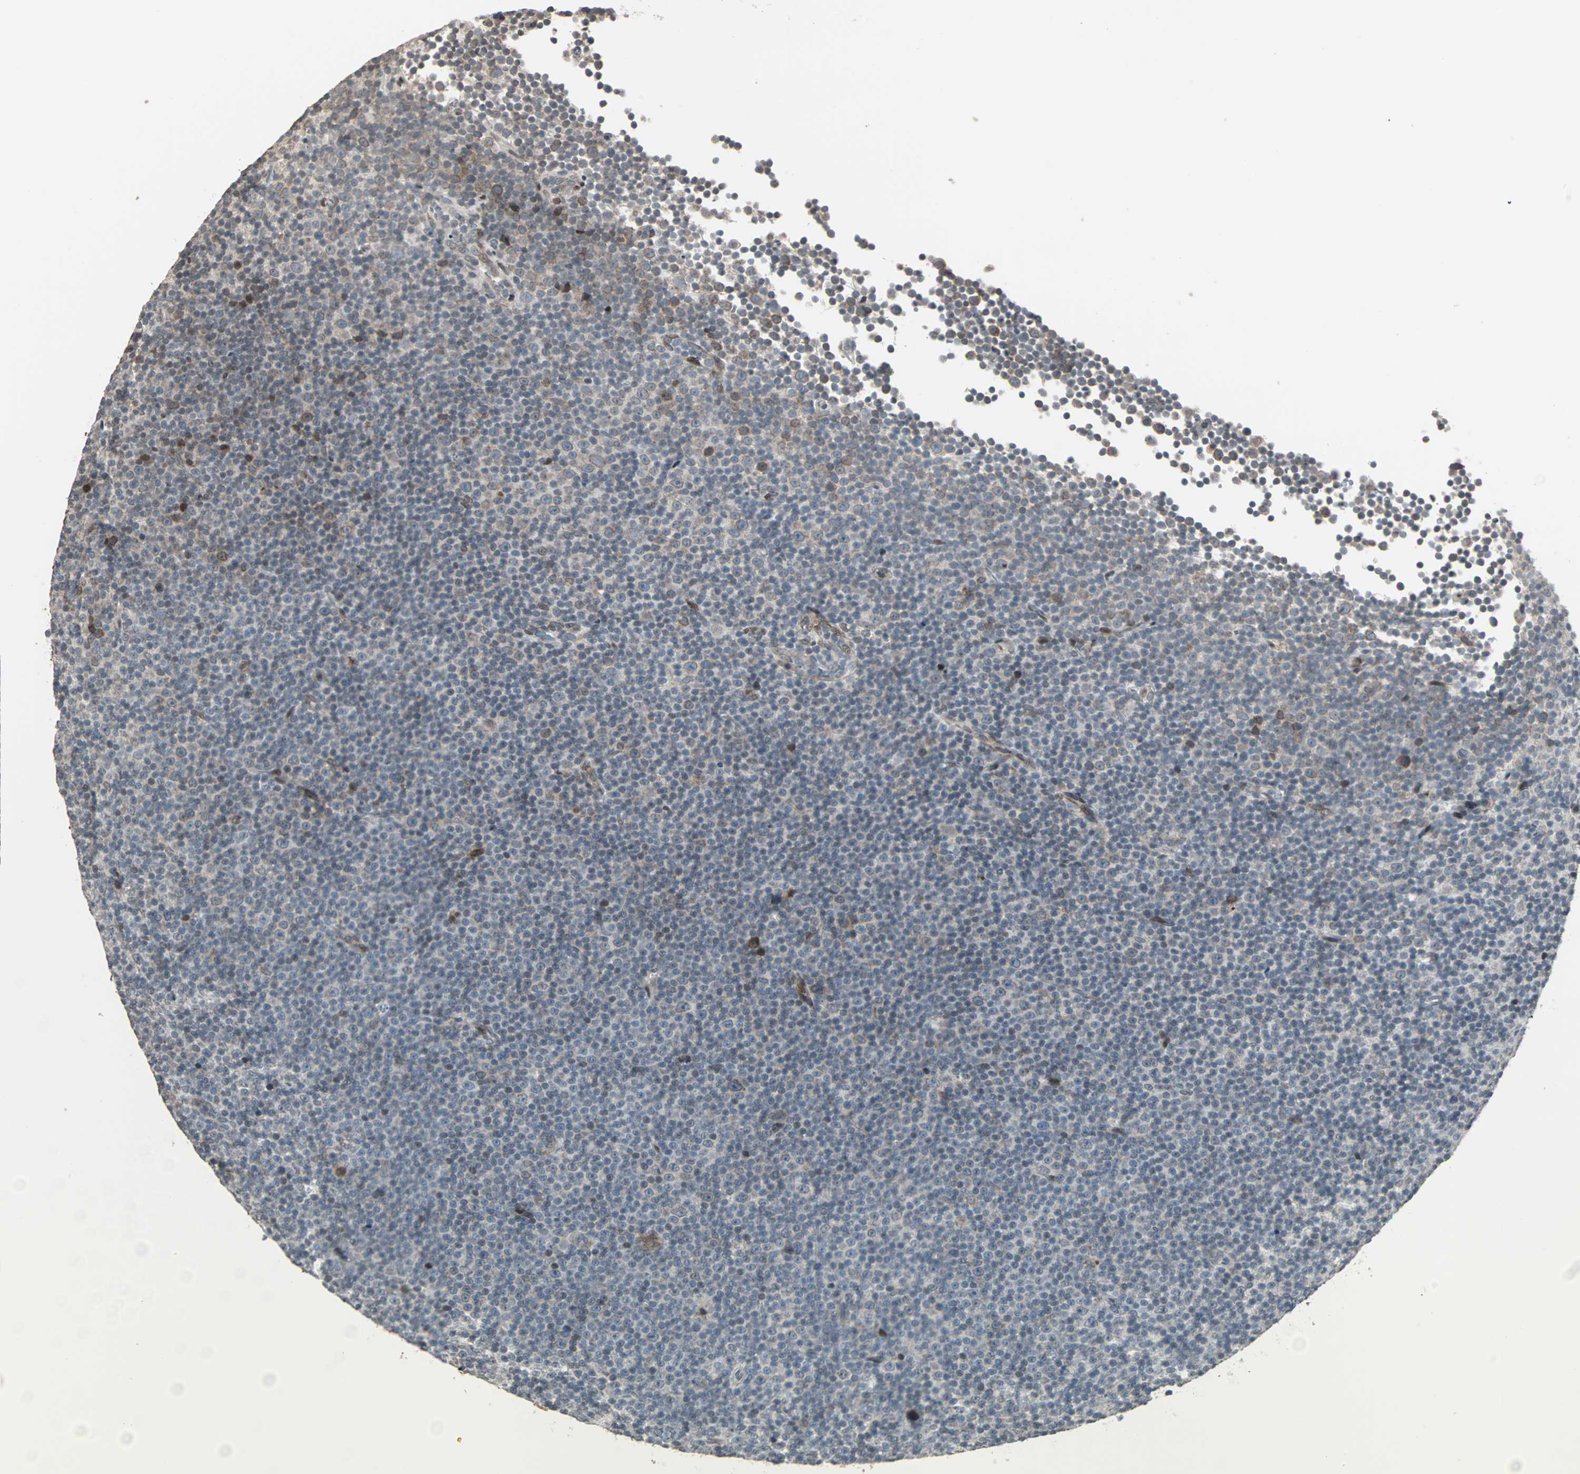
{"staining": {"intensity": "moderate", "quantity": "<25%", "location": "cytoplasmic/membranous,nuclear"}, "tissue": "lymphoma", "cell_type": "Tumor cells", "image_type": "cancer", "snomed": [{"axis": "morphology", "description": "Malignant lymphoma, non-Hodgkin's type, Low grade"}, {"axis": "topography", "description": "Lymph node"}], "caption": "A histopathology image of low-grade malignant lymphoma, non-Hodgkin's type stained for a protein exhibits moderate cytoplasmic/membranous and nuclear brown staining in tumor cells. (IHC, brightfield microscopy, high magnification).", "gene": "CBLC", "patient": {"sex": "female", "age": 67}}